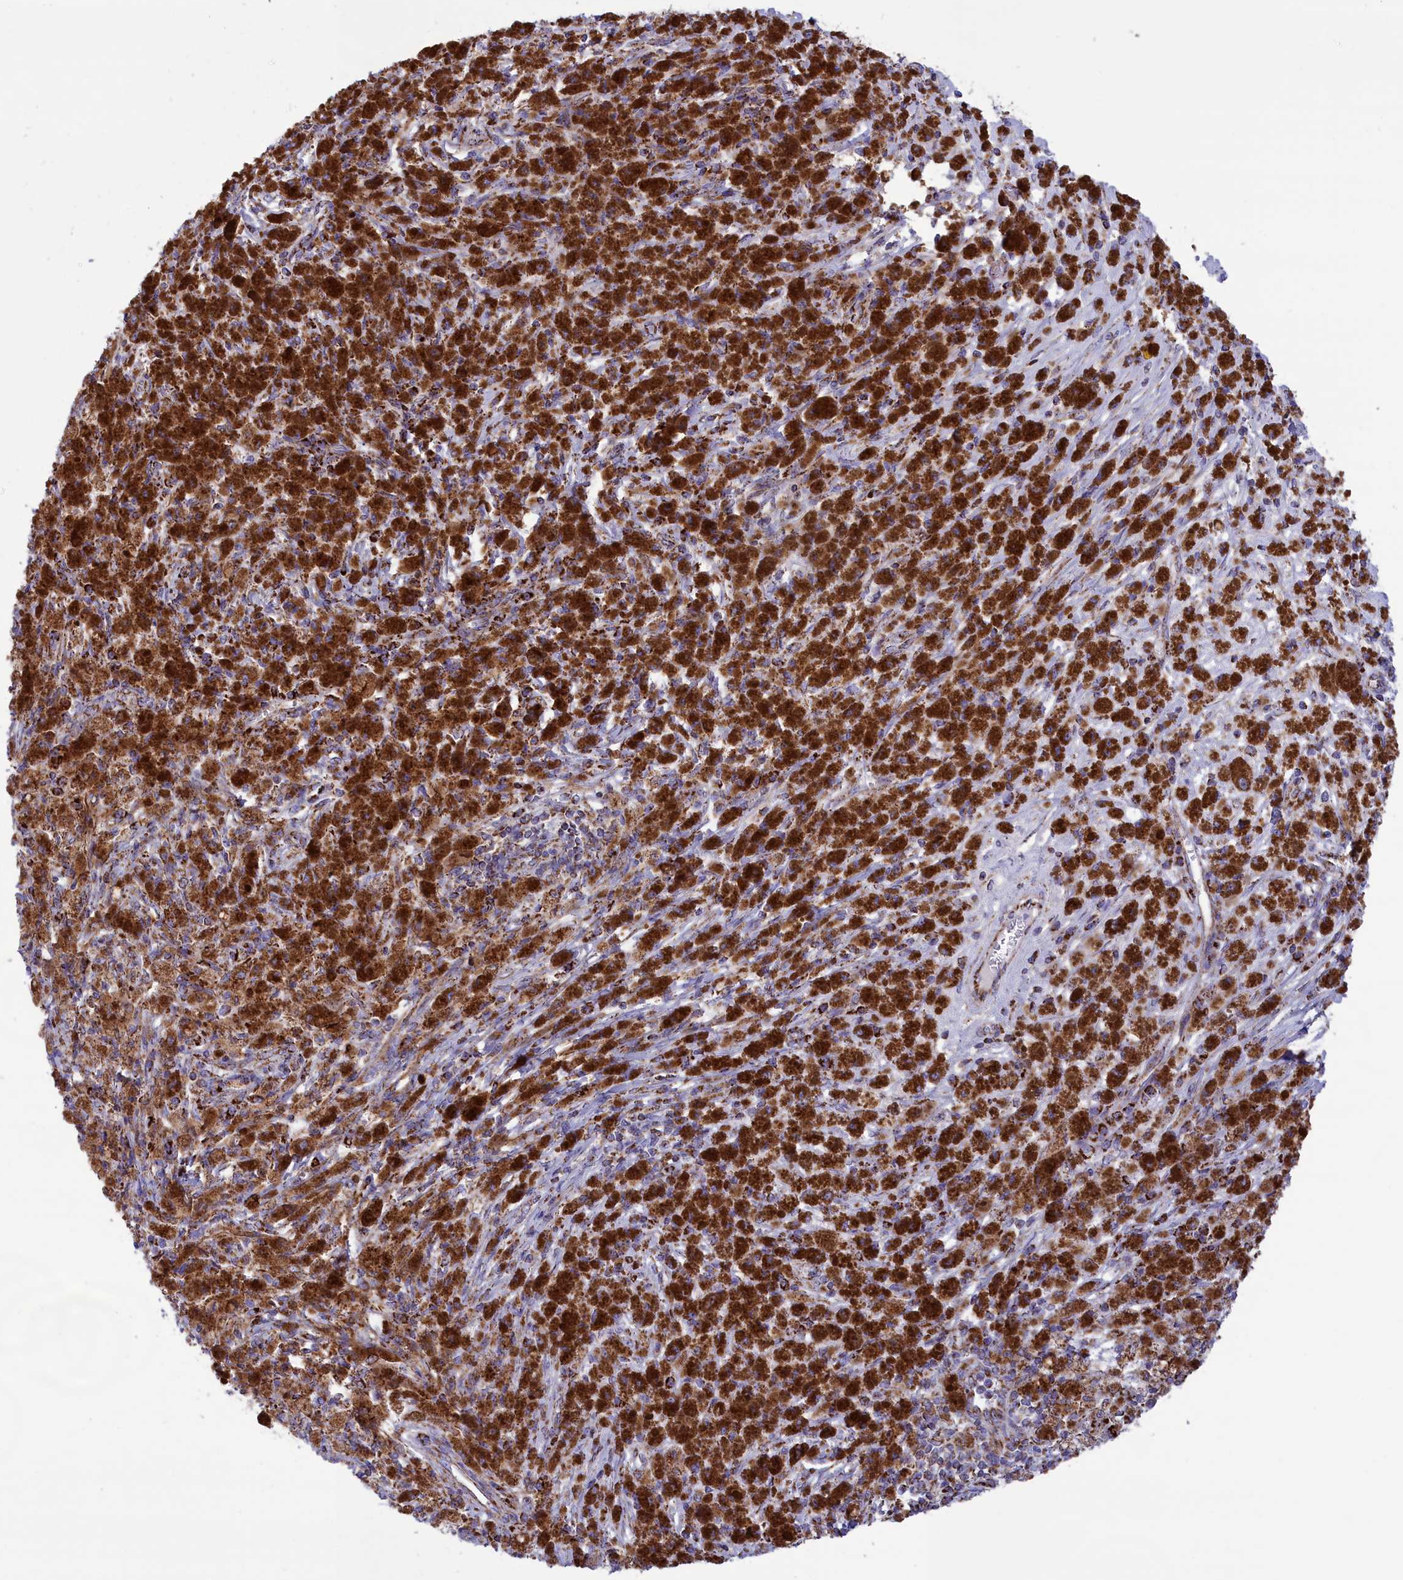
{"staining": {"intensity": "strong", "quantity": ">75%", "location": "cytoplasmic/membranous"}, "tissue": "melanoma", "cell_type": "Tumor cells", "image_type": "cancer", "snomed": [{"axis": "morphology", "description": "Malignant melanoma, NOS"}, {"axis": "topography", "description": "Skin"}], "caption": "Protein positivity by immunohistochemistry (IHC) reveals strong cytoplasmic/membranous expression in approximately >75% of tumor cells in malignant melanoma.", "gene": "ISOC2", "patient": {"sex": "female", "age": 52}}